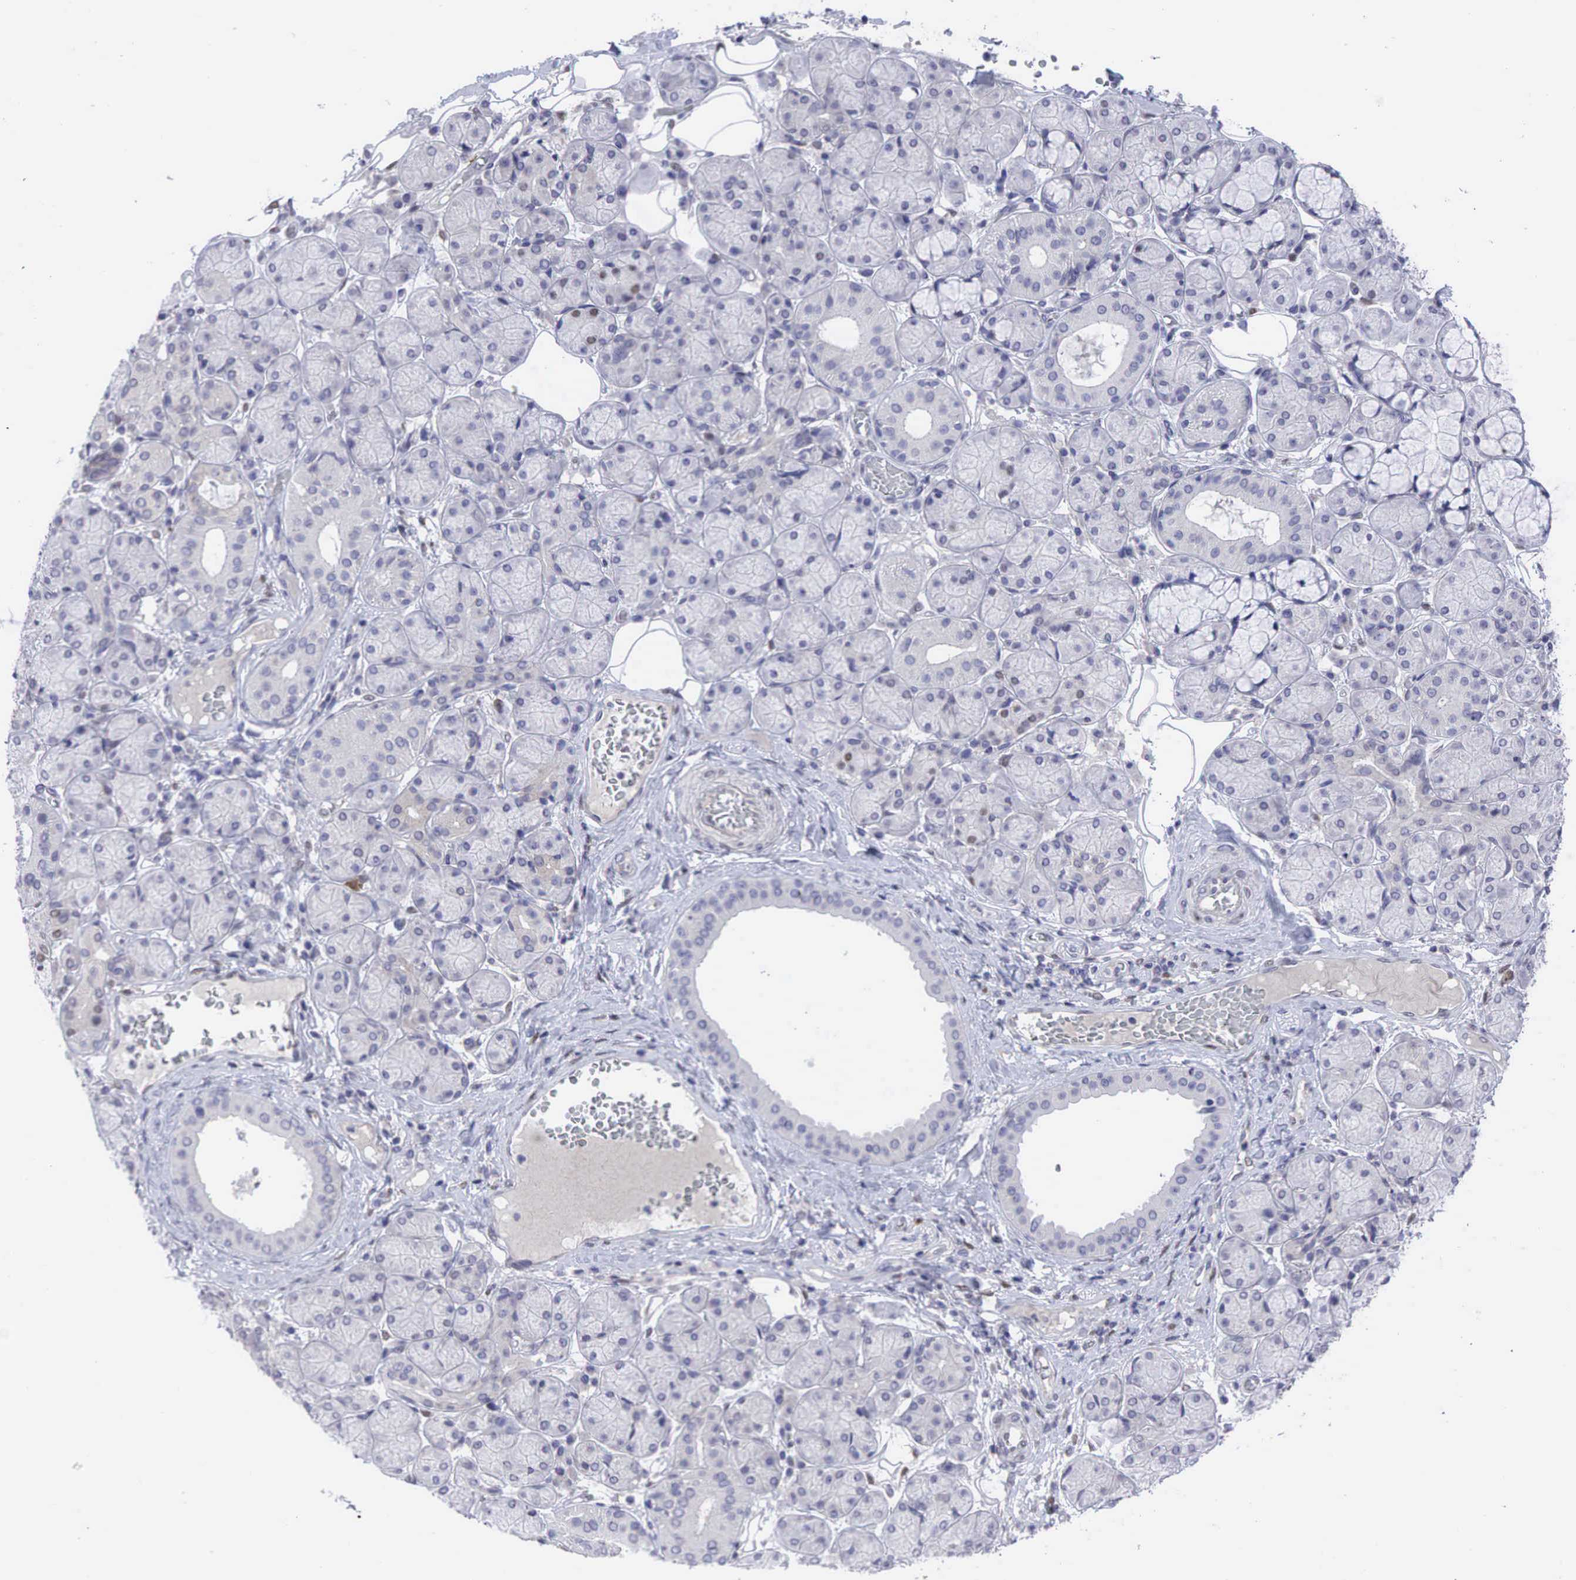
{"staining": {"intensity": "weak", "quantity": "<25%", "location": "nuclear"}, "tissue": "salivary gland", "cell_type": "Glandular cells", "image_type": "normal", "snomed": [{"axis": "morphology", "description": "Normal tissue, NOS"}, {"axis": "topography", "description": "Salivary gland"}], "caption": "A high-resolution micrograph shows immunohistochemistry staining of benign salivary gland, which demonstrates no significant staining in glandular cells. (DAB immunohistochemistry with hematoxylin counter stain).", "gene": "AR", "patient": {"sex": "male", "age": 54}}